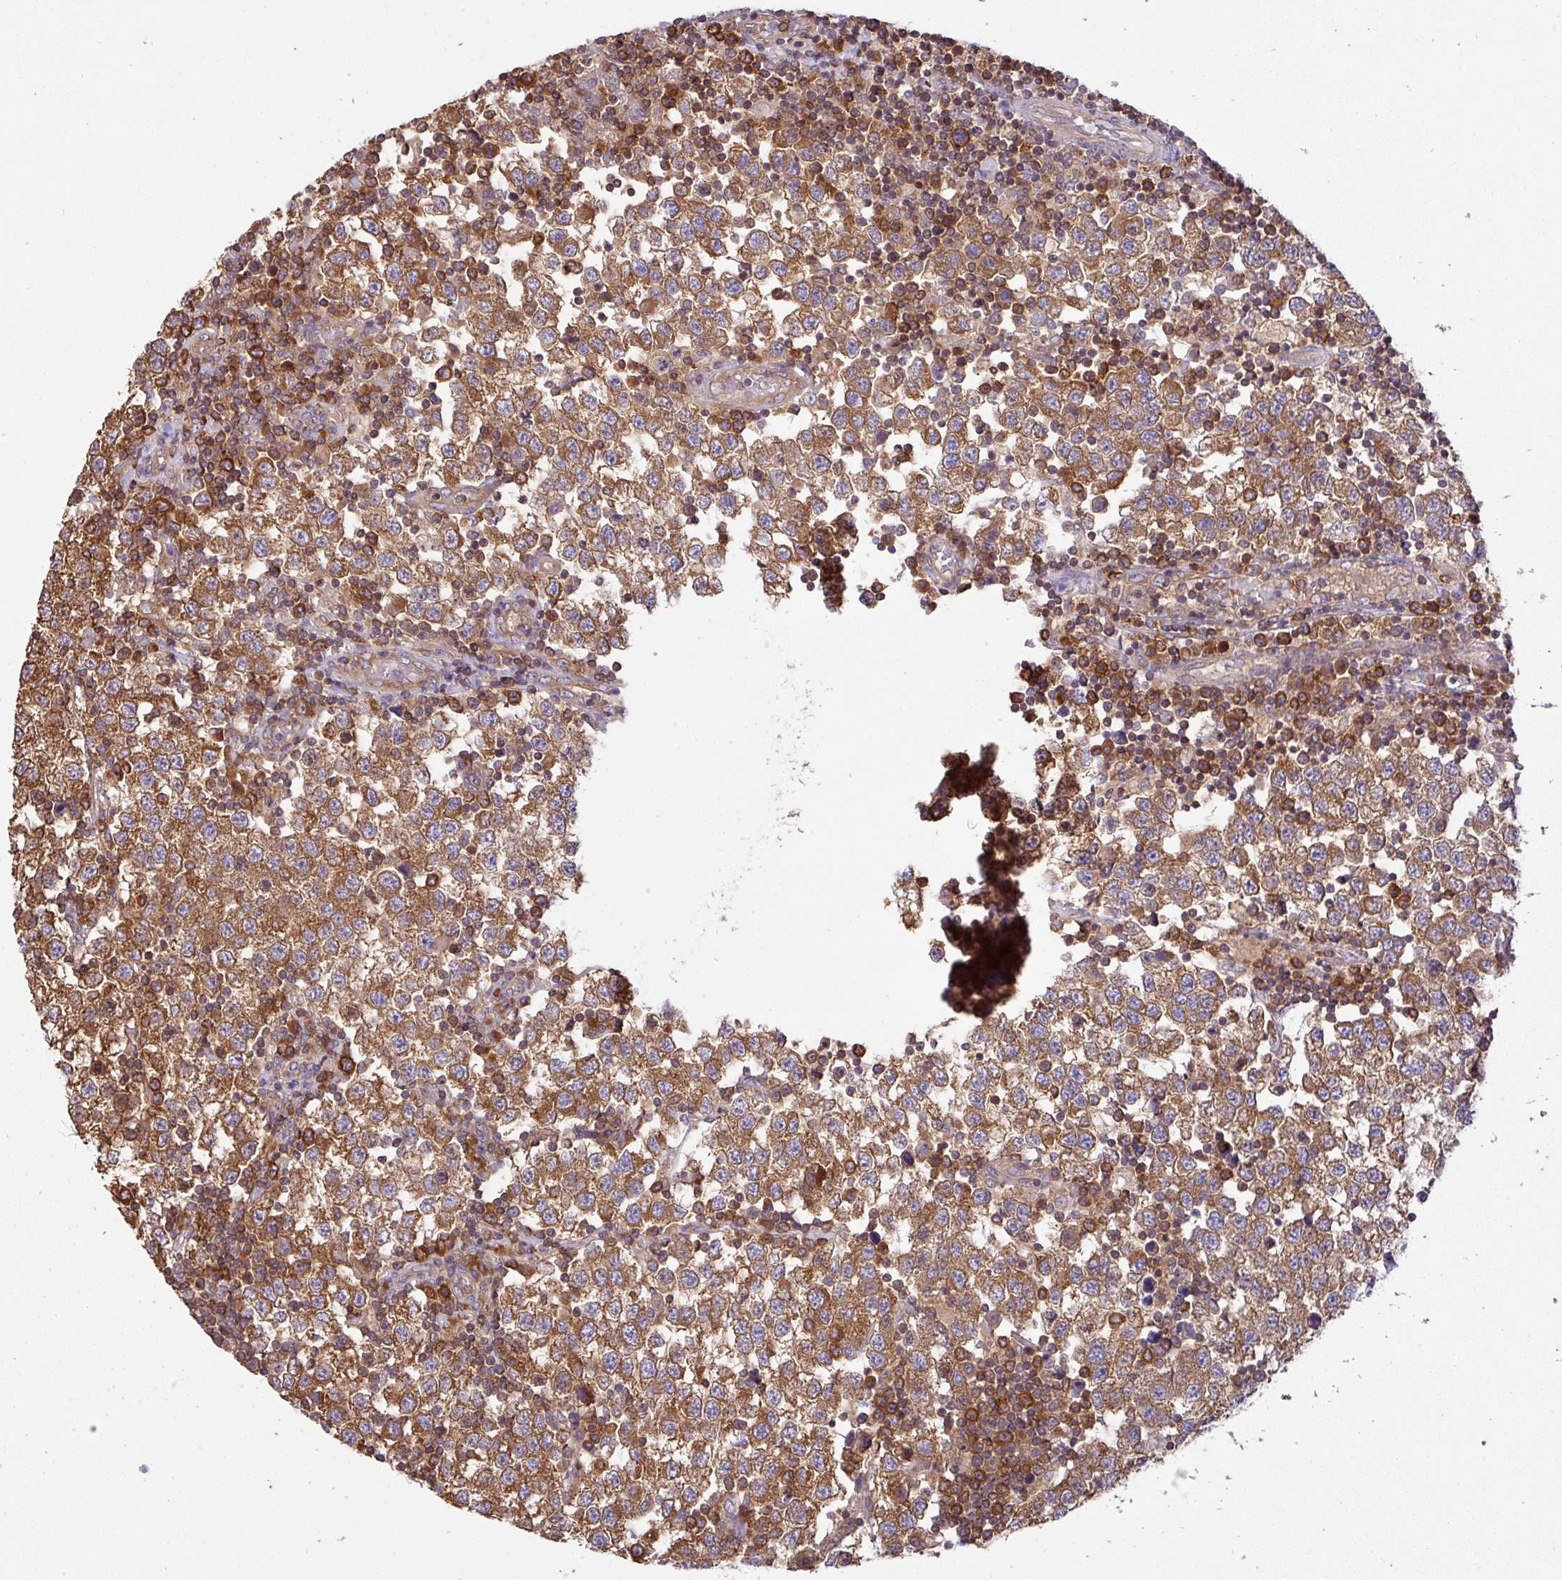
{"staining": {"intensity": "moderate", "quantity": ">75%", "location": "cytoplasmic/membranous"}, "tissue": "testis cancer", "cell_type": "Tumor cells", "image_type": "cancer", "snomed": [{"axis": "morphology", "description": "Seminoma, NOS"}, {"axis": "topography", "description": "Testis"}], "caption": "IHC image of neoplastic tissue: testis cancer (seminoma) stained using IHC displays medium levels of moderate protein expression localized specifically in the cytoplasmic/membranous of tumor cells, appearing as a cytoplasmic/membranous brown color.", "gene": "GSPT1", "patient": {"sex": "male", "age": 34}}